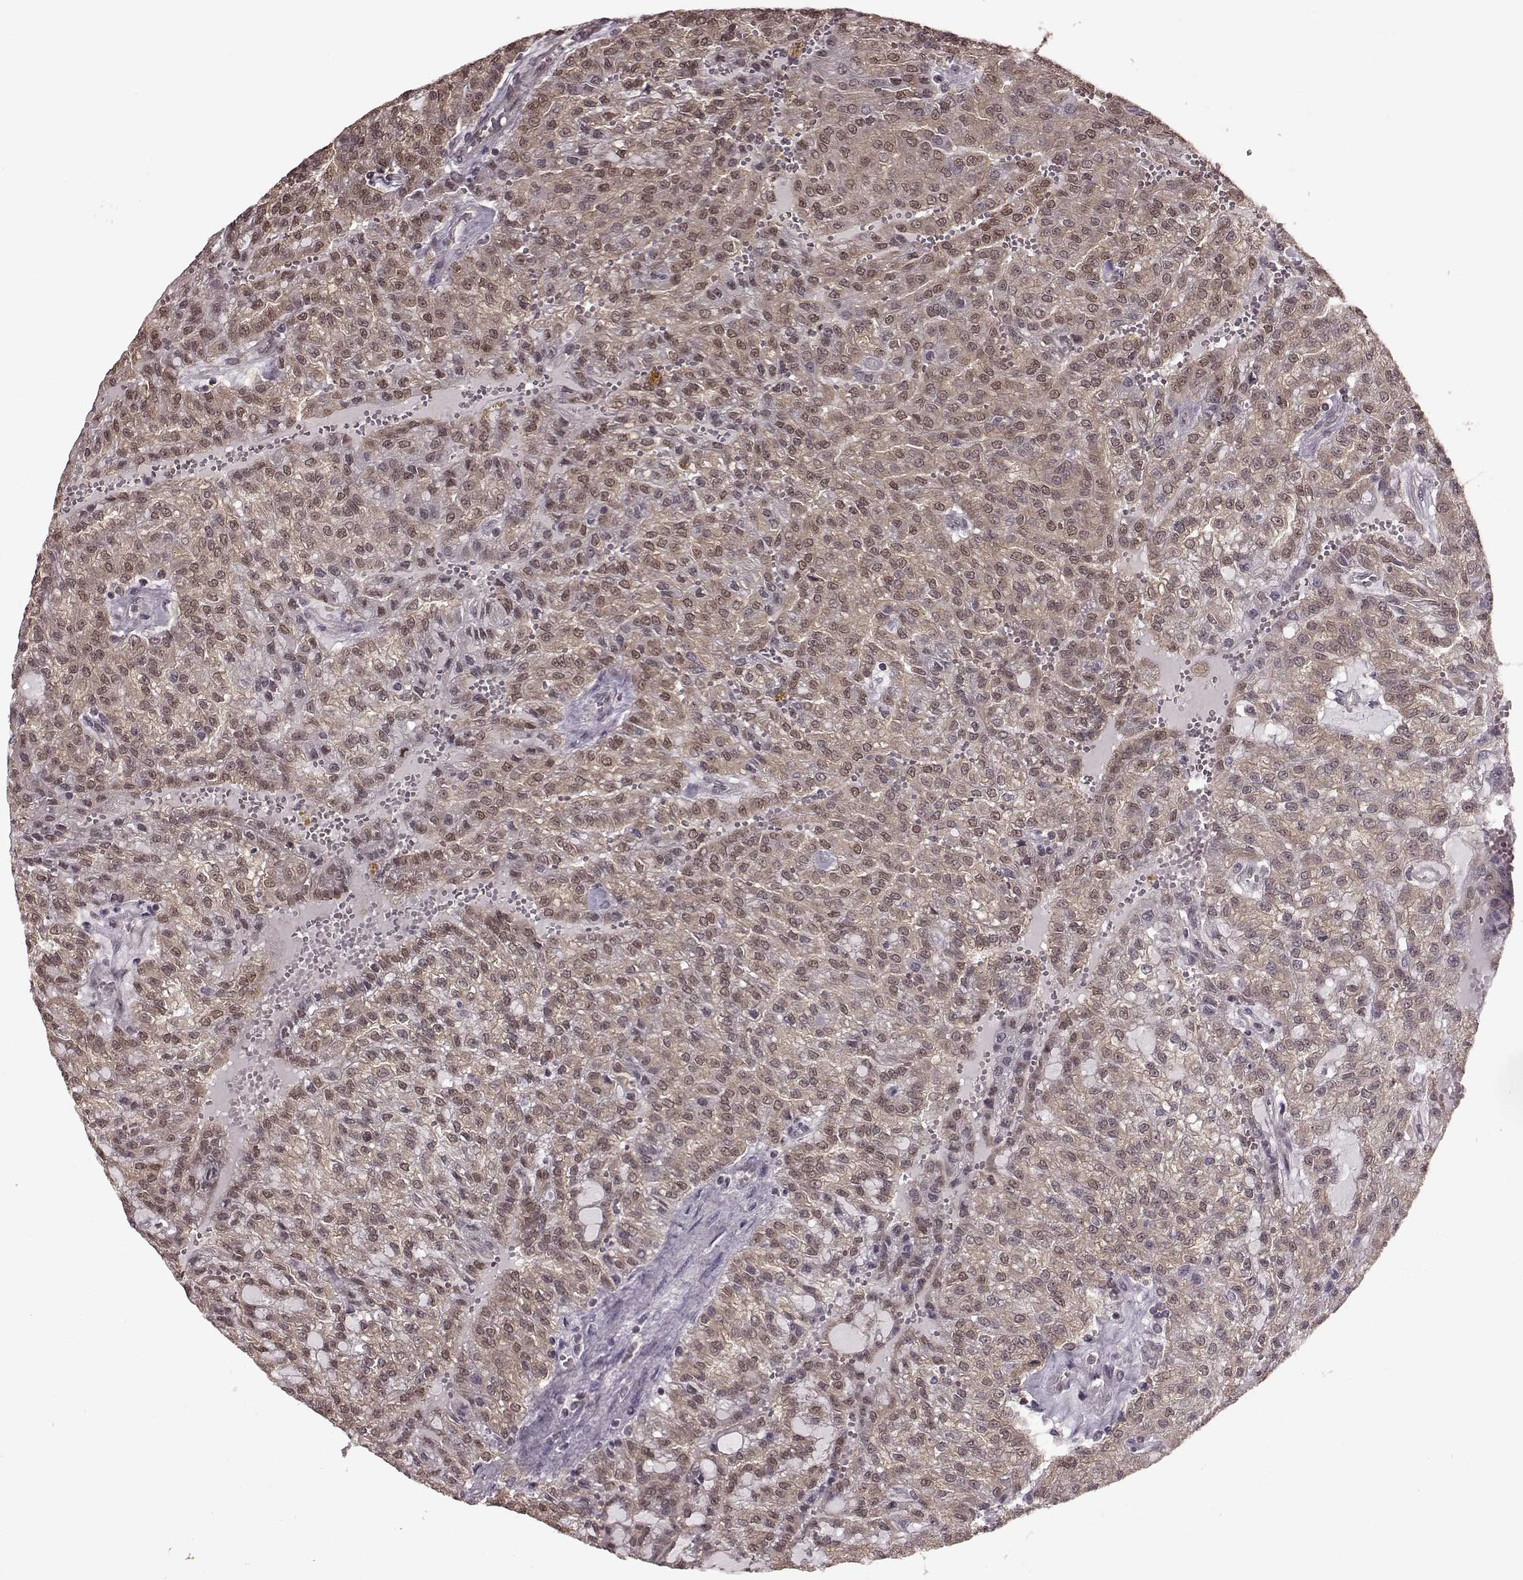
{"staining": {"intensity": "weak", "quantity": "25%-75%", "location": "cytoplasmic/membranous,nuclear"}, "tissue": "renal cancer", "cell_type": "Tumor cells", "image_type": "cancer", "snomed": [{"axis": "morphology", "description": "Adenocarcinoma, NOS"}, {"axis": "topography", "description": "Kidney"}], "caption": "IHC (DAB) staining of renal adenocarcinoma reveals weak cytoplasmic/membranous and nuclear protein expression in approximately 25%-75% of tumor cells.", "gene": "FTO", "patient": {"sex": "male", "age": 63}}